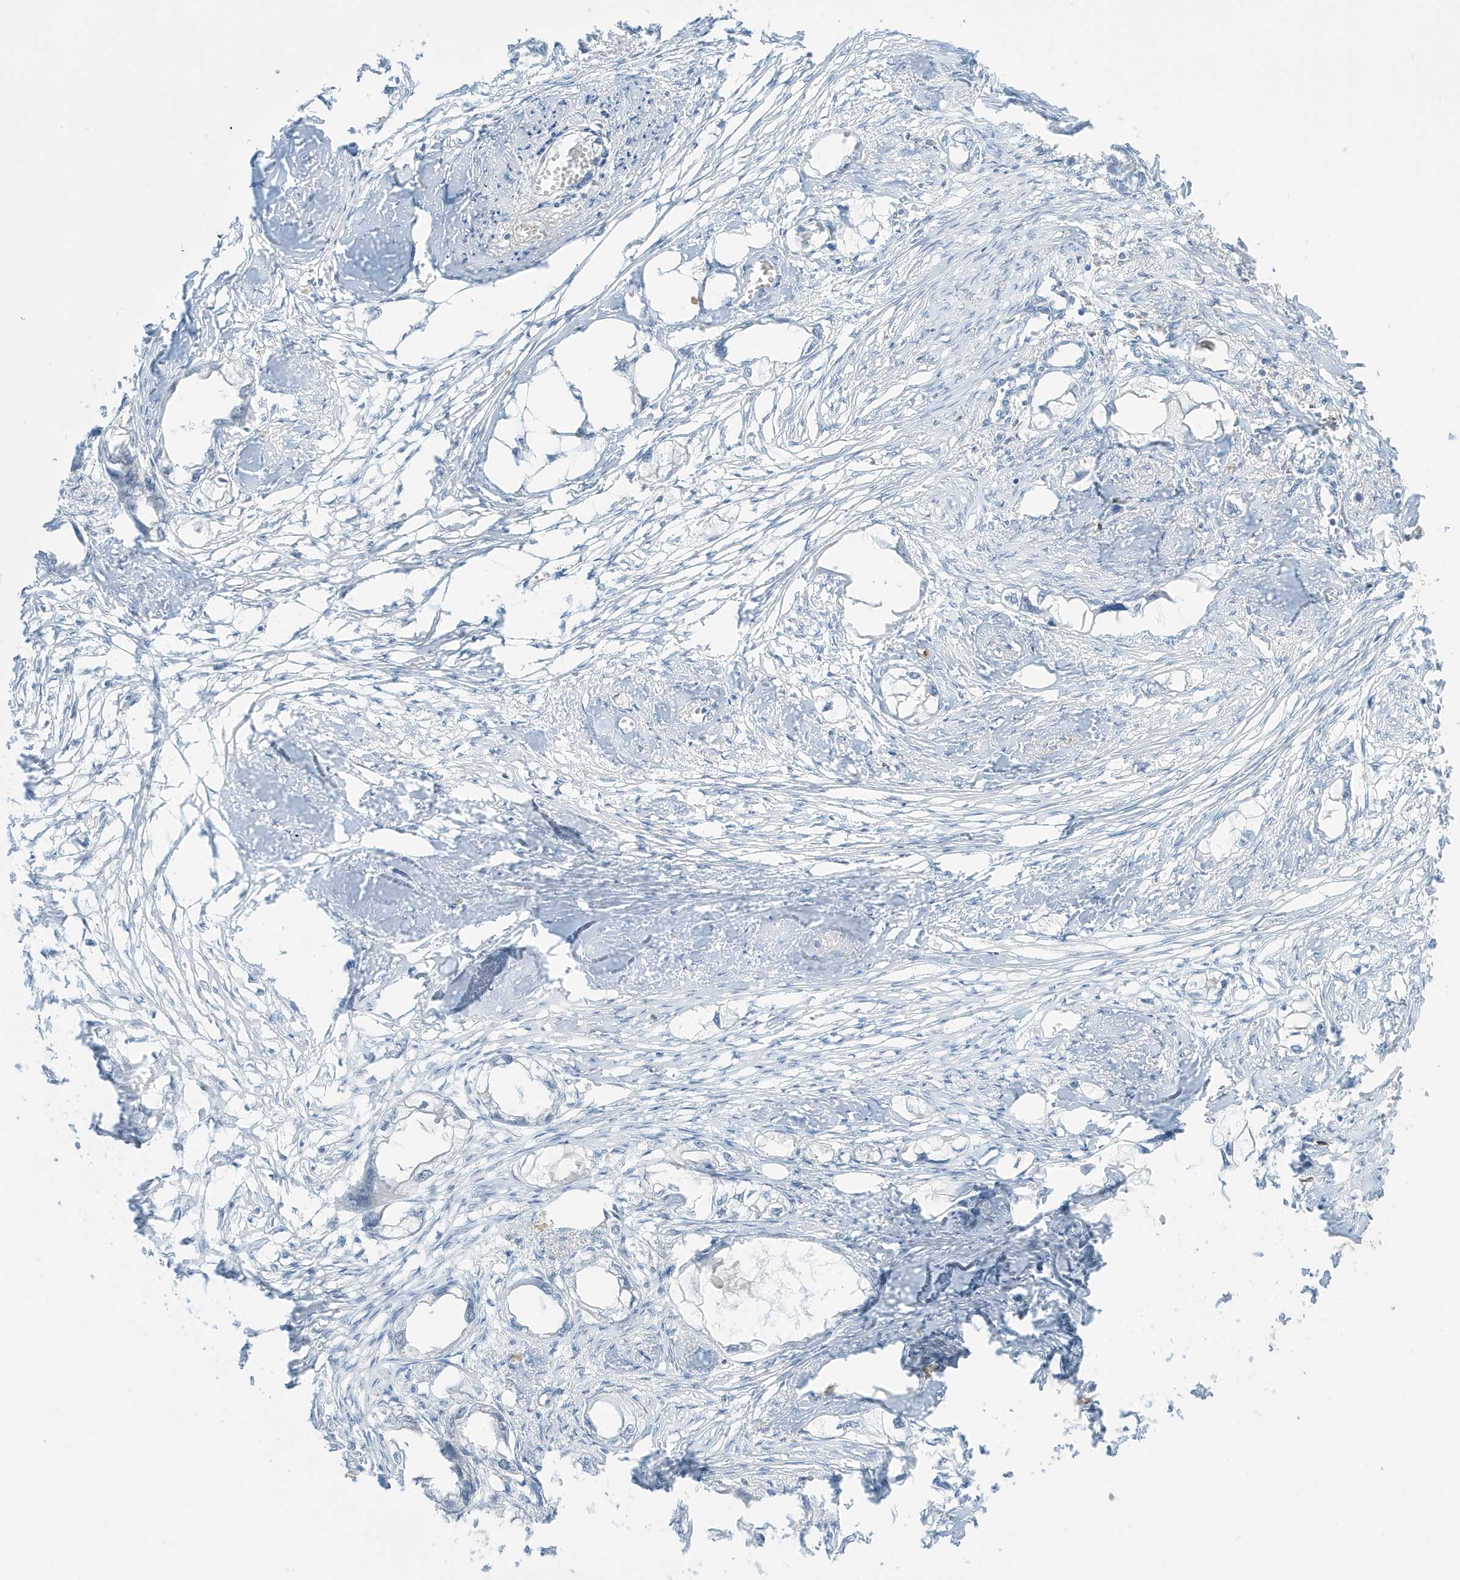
{"staining": {"intensity": "negative", "quantity": "none", "location": "none"}, "tissue": "endometrial cancer", "cell_type": "Tumor cells", "image_type": "cancer", "snomed": [{"axis": "morphology", "description": "Adenocarcinoma, NOS"}, {"axis": "morphology", "description": "Adenocarcinoma, metastatic, NOS"}, {"axis": "topography", "description": "Adipose tissue"}, {"axis": "topography", "description": "Endometrium"}], "caption": "Human endometrial metastatic adenocarcinoma stained for a protein using IHC displays no expression in tumor cells.", "gene": "GCA", "patient": {"sex": "female", "age": 67}}